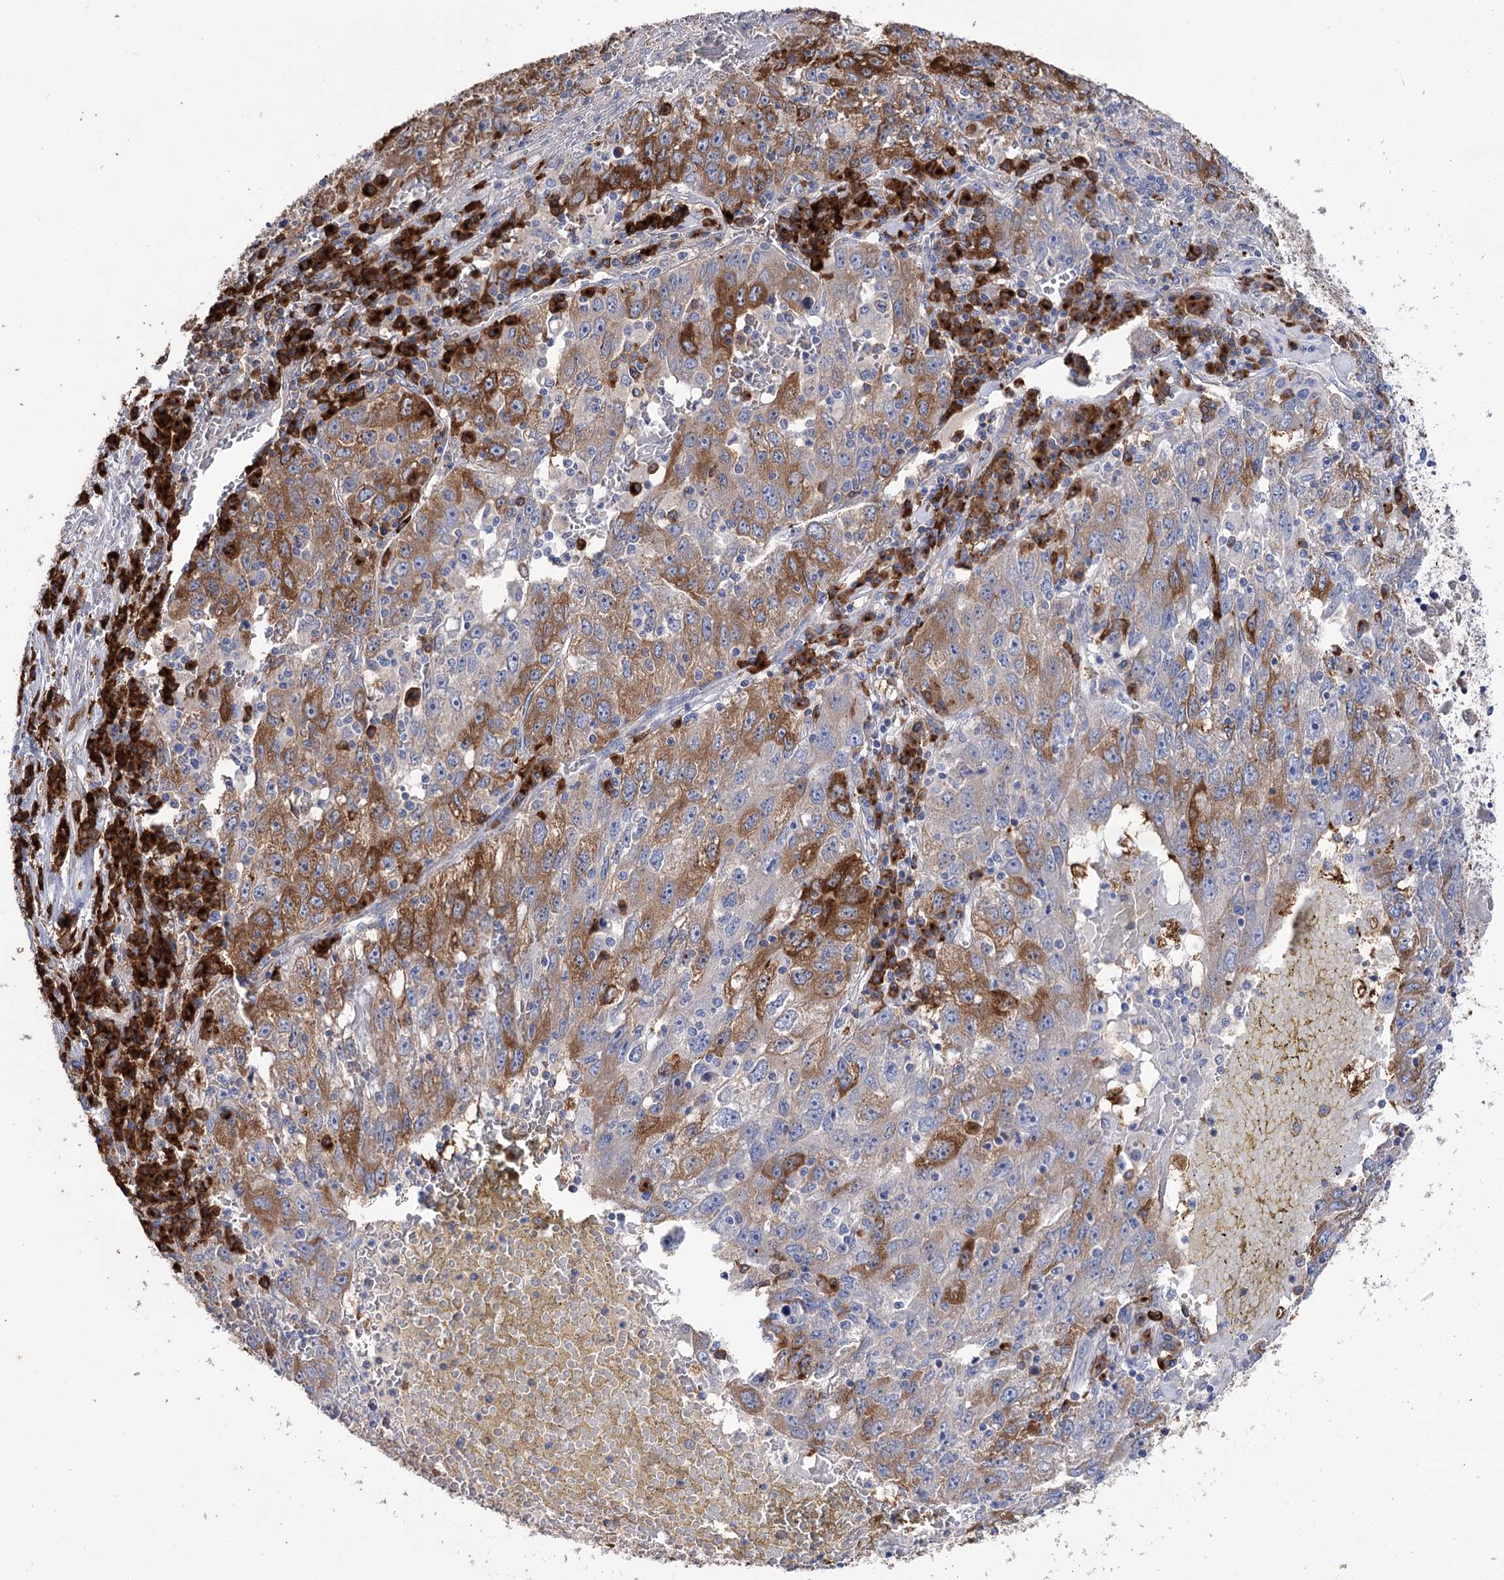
{"staining": {"intensity": "moderate", "quantity": "25%-75%", "location": "cytoplasmic/membranous"}, "tissue": "liver cancer", "cell_type": "Tumor cells", "image_type": "cancer", "snomed": [{"axis": "morphology", "description": "Carcinoma, Hepatocellular, NOS"}, {"axis": "topography", "description": "Liver"}], "caption": "High-power microscopy captured an immunohistochemistry image of hepatocellular carcinoma (liver), revealing moderate cytoplasmic/membranous positivity in approximately 25%-75% of tumor cells.", "gene": "BBS4", "patient": {"sex": "male", "age": 49}}